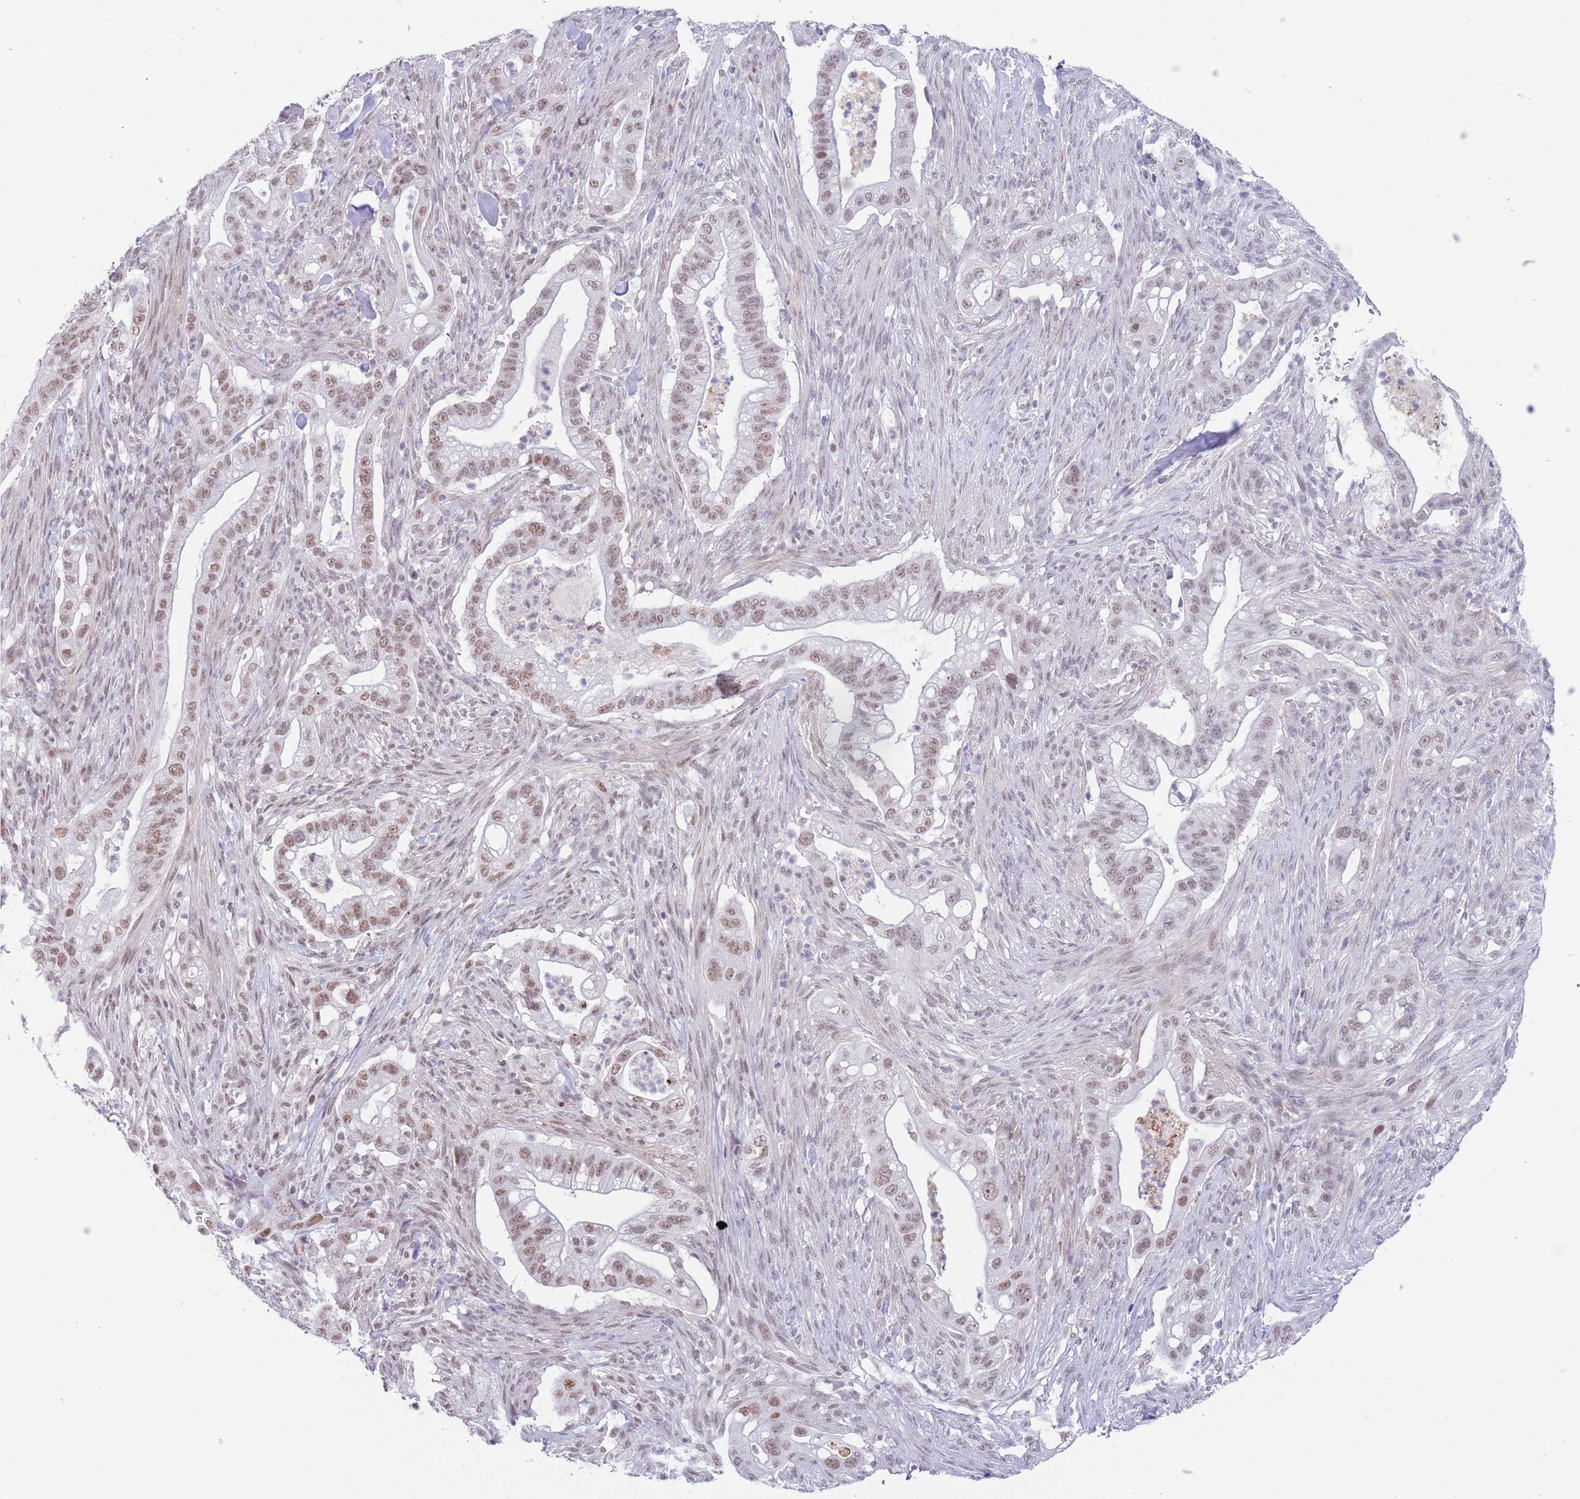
{"staining": {"intensity": "moderate", "quantity": ">75%", "location": "nuclear"}, "tissue": "pancreatic cancer", "cell_type": "Tumor cells", "image_type": "cancer", "snomed": [{"axis": "morphology", "description": "Adenocarcinoma, NOS"}, {"axis": "topography", "description": "Pancreas"}], "caption": "Immunohistochemistry (IHC) image of pancreatic cancer (adenocarcinoma) stained for a protein (brown), which demonstrates medium levels of moderate nuclear positivity in approximately >75% of tumor cells.", "gene": "ZNF382", "patient": {"sex": "male", "age": 44}}